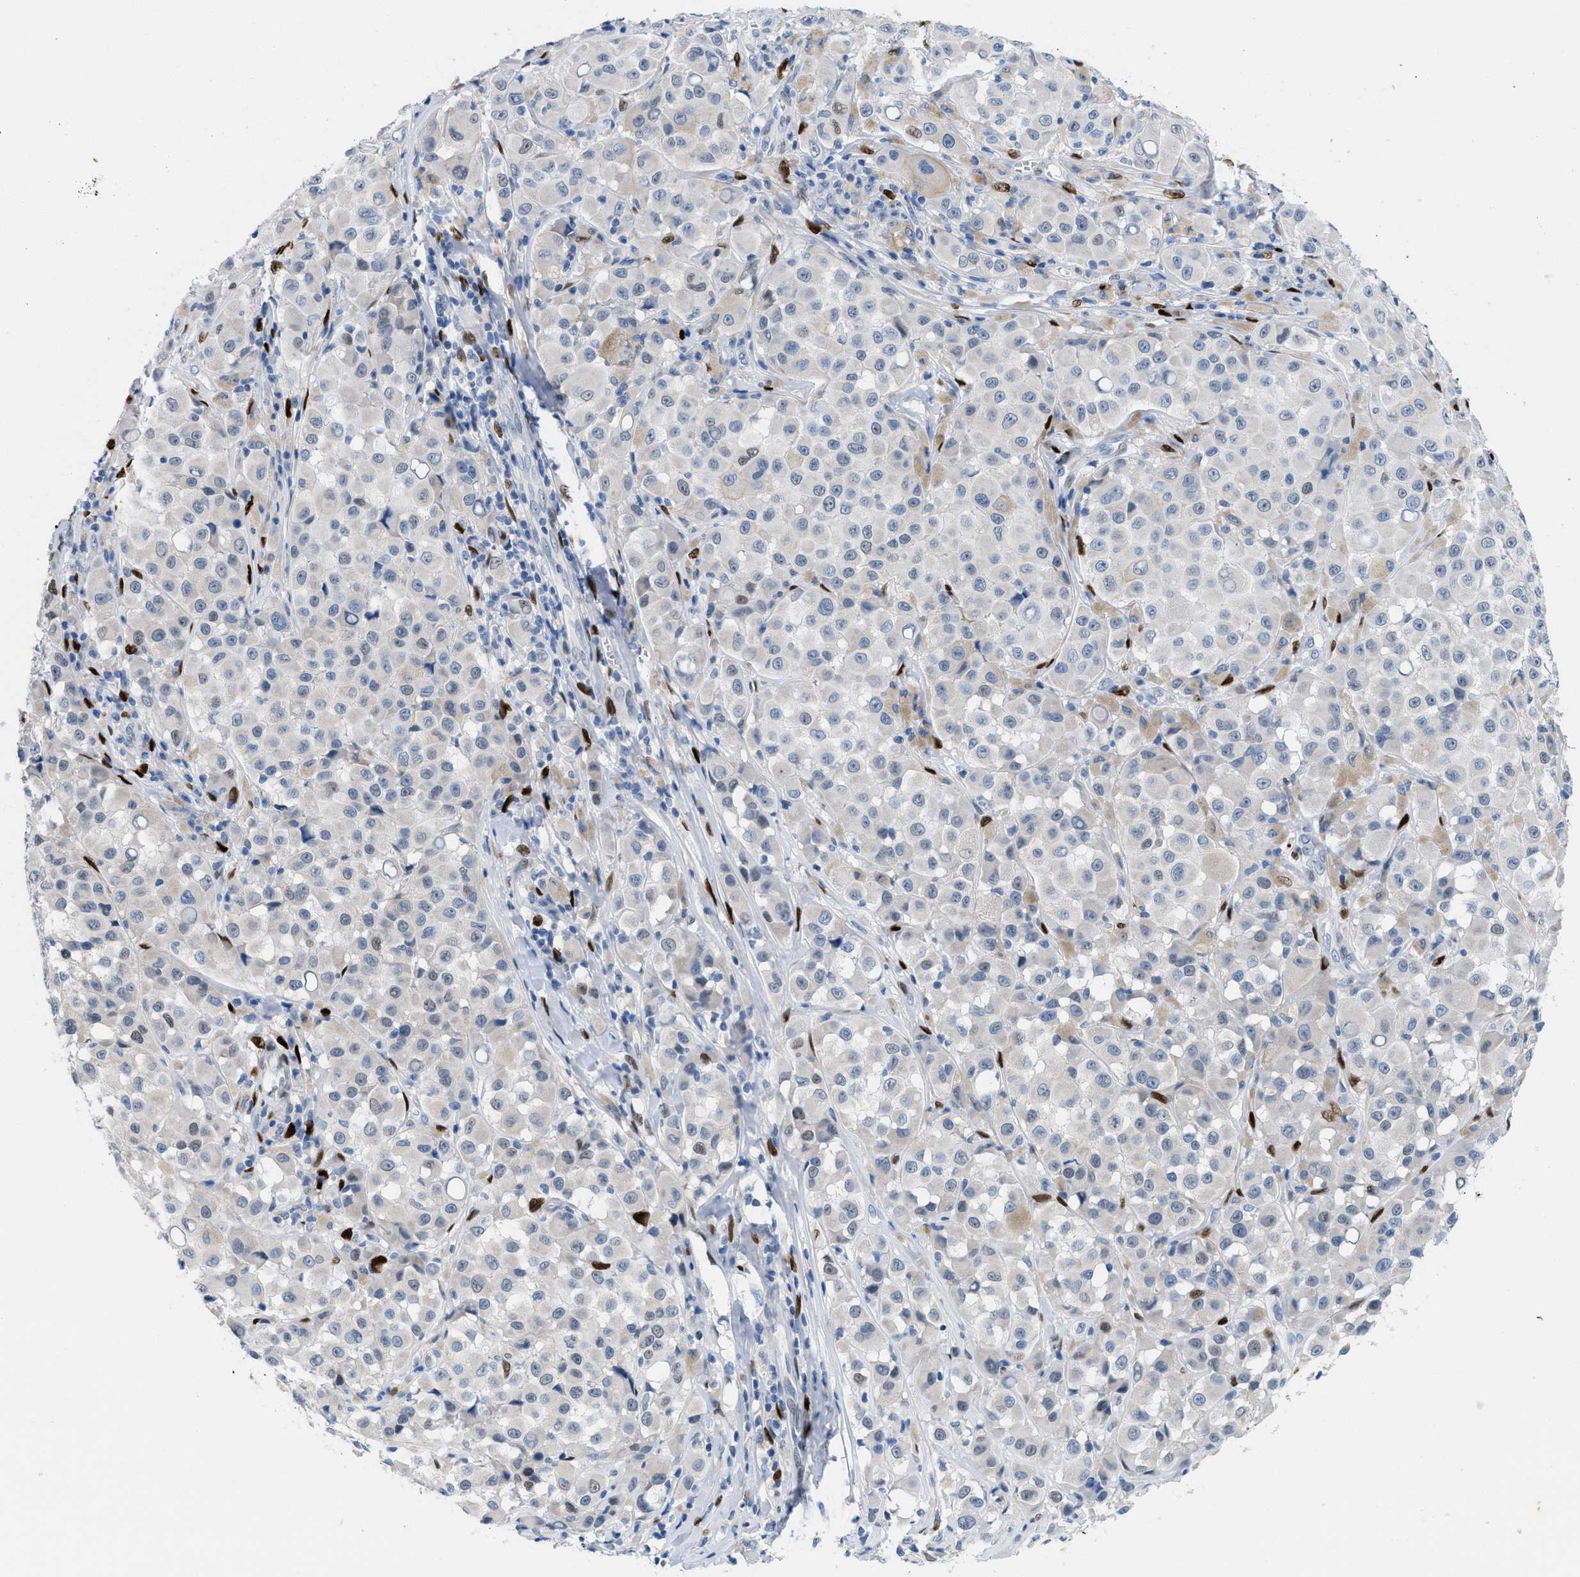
{"staining": {"intensity": "negative", "quantity": "none", "location": "none"}, "tissue": "melanoma", "cell_type": "Tumor cells", "image_type": "cancer", "snomed": [{"axis": "morphology", "description": "Malignant melanoma, NOS"}, {"axis": "topography", "description": "Skin"}], "caption": "This is a micrograph of immunohistochemistry (IHC) staining of malignant melanoma, which shows no expression in tumor cells.", "gene": "NFIX", "patient": {"sex": "male", "age": 84}}